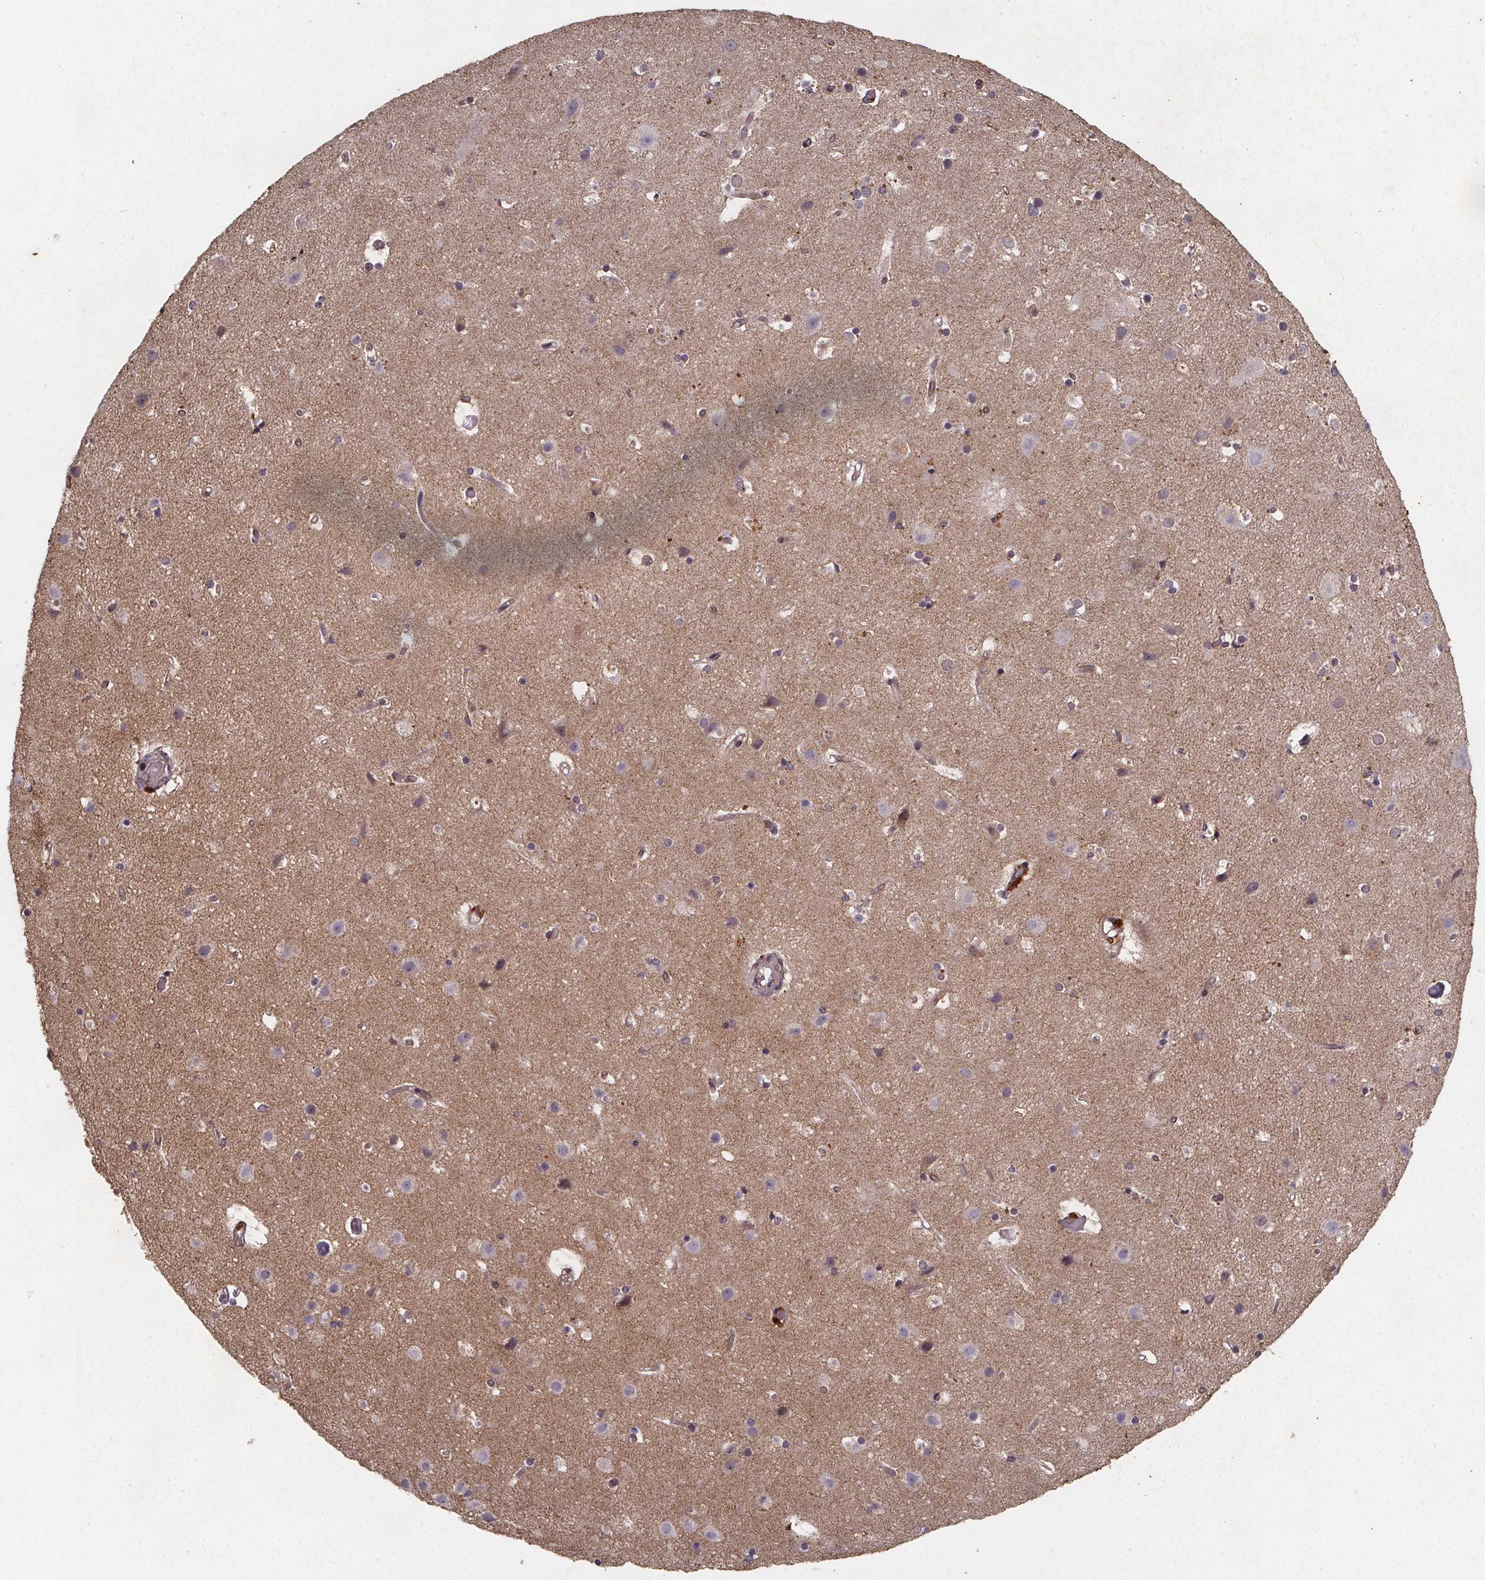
{"staining": {"intensity": "moderate", "quantity": "<25%", "location": "cytoplasmic/membranous"}, "tissue": "cerebral cortex", "cell_type": "Endothelial cells", "image_type": "normal", "snomed": [{"axis": "morphology", "description": "Normal tissue, NOS"}, {"axis": "topography", "description": "Cerebral cortex"}], "caption": "Brown immunohistochemical staining in normal cerebral cortex displays moderate cytoplasmic/membranous expression in approximately <25% of endothelial cells. (DAB IHC, brown staining for protein, blue staining for nuclei).", "gene": "PIERCE2", "patient": {"sex": "female", "age": 52}}